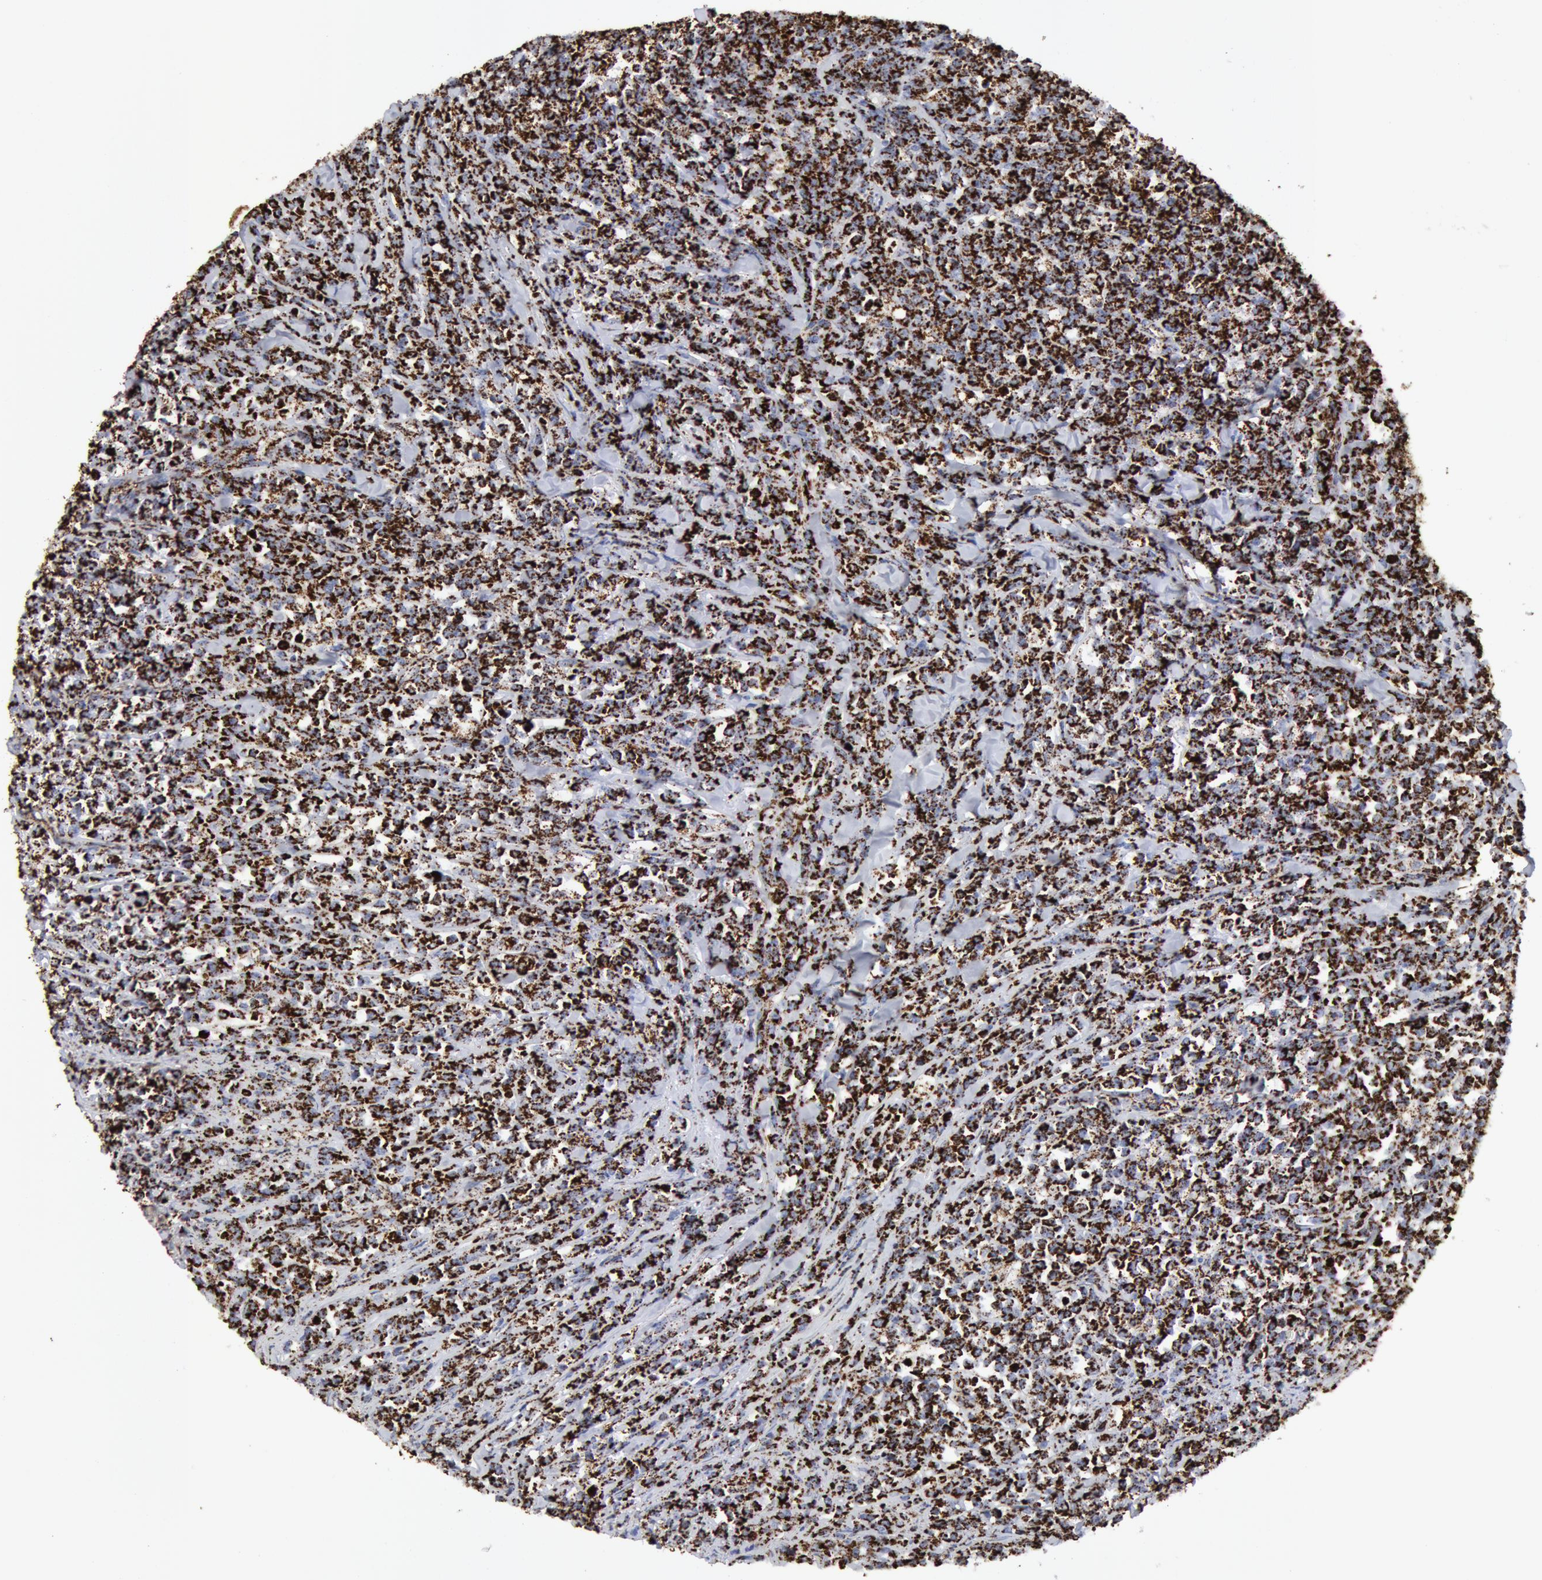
{"staining": {"intensity": "strong", "quantity": ">75%", "location": "cytoplasmic/membranous"}, "tissue": "lymphoma", "cell_type": "Tumor cells", "image_type": "cancer", "snomed": [{"axis": "morphology", "description": "Malignant lymphoma, non-Hodgkin's type, High grade"}, {"axis": "topography", "description": "Small intestine"}, {"axis": "topography", "description": "Colon"}], "caption": "Protein staining of lymphoma tissue demonstrates strong cytoplasmic/membranous positivity in about >75% of tumor cells.", "gene": "ATP5F1B", "patient": {"sex": "male", "age": 8}}